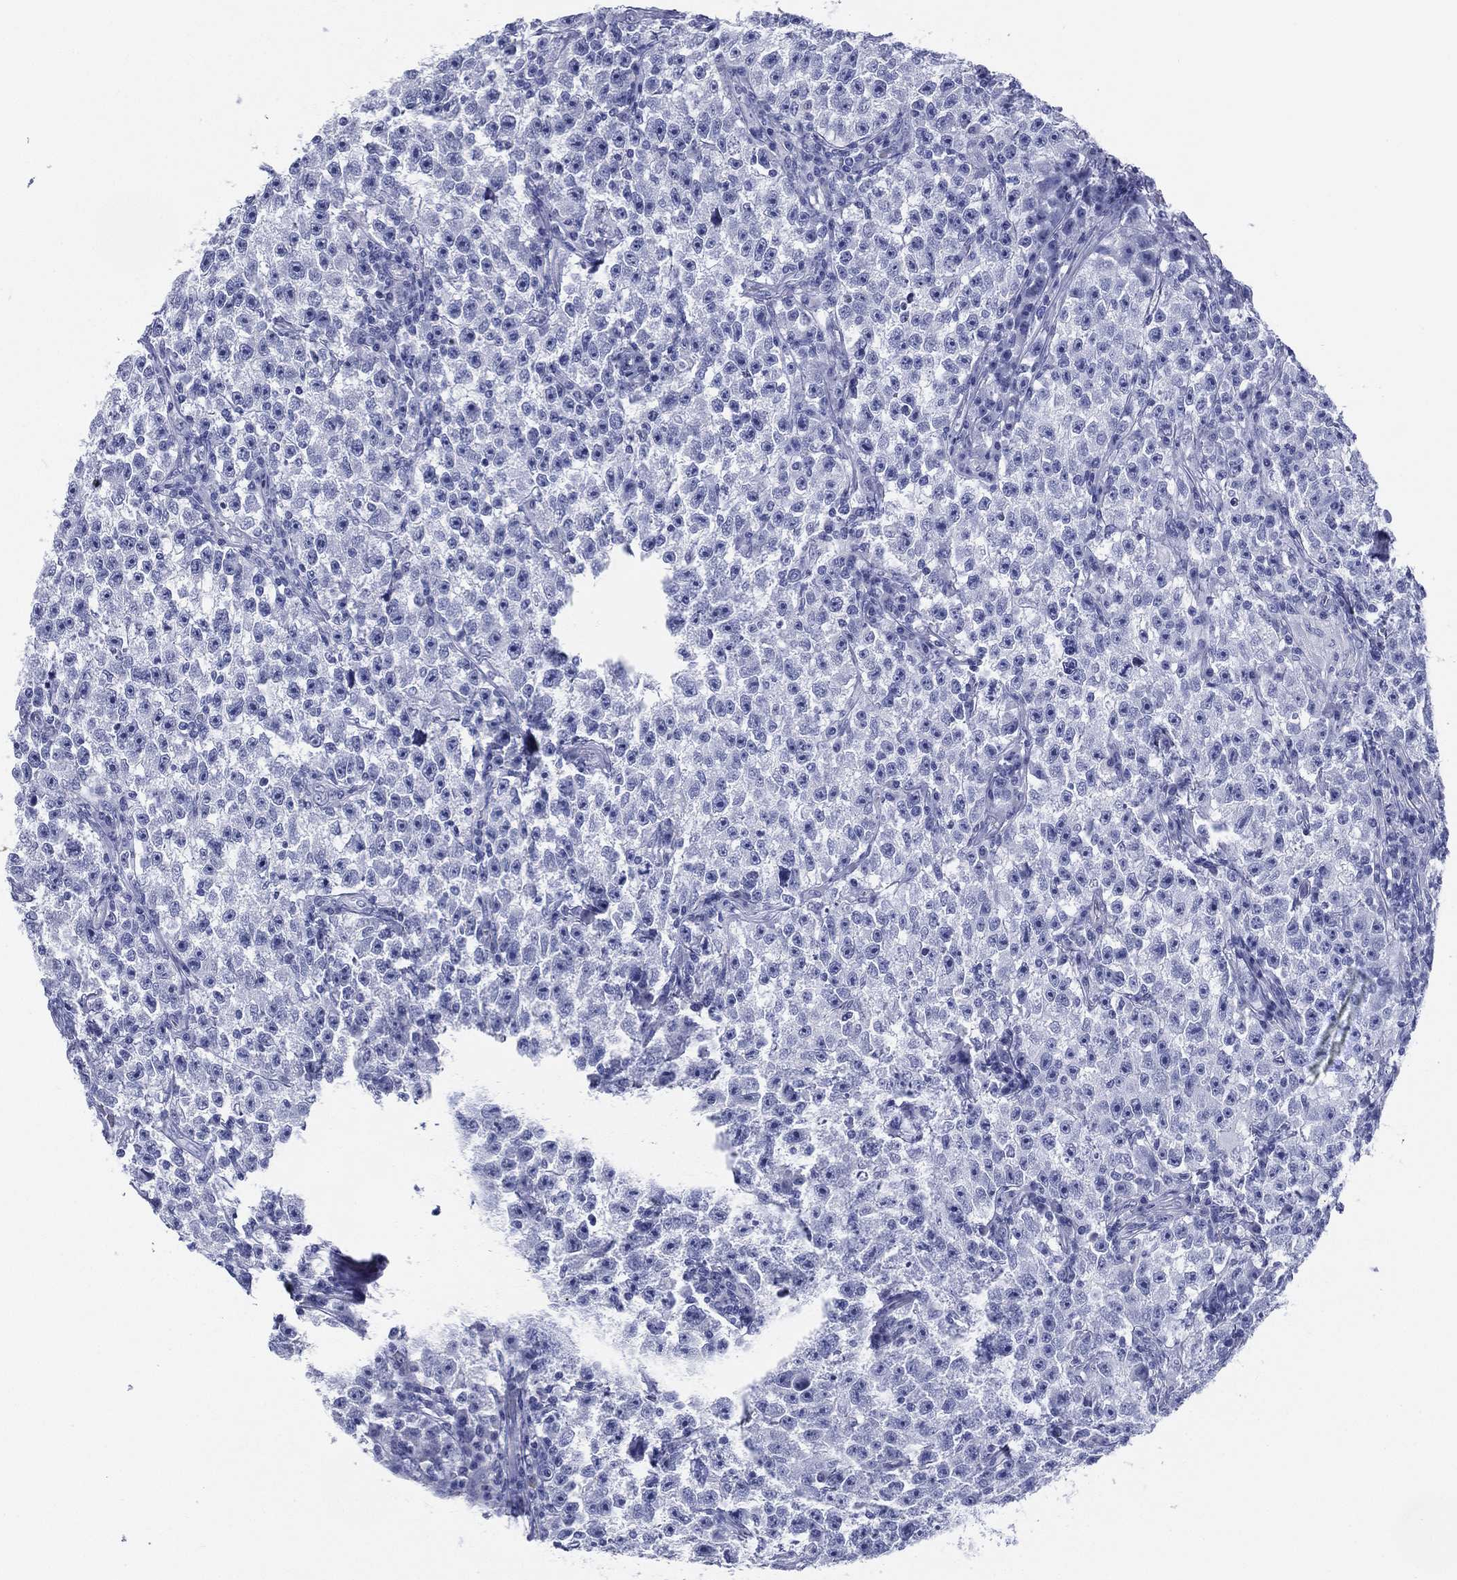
{"staining": {"intensity": "negative", "quantity": "none", "location": "none"}, "tissue": "testis cancer", "cell_type": "Tumor cells", "image_type": "cancer", "snomed": [{"axis": "morphology", "description": "Seminoma, NOS"}, {"axis": "topography", "description": "Testis"}], "caption": "DAB immunohistochemical staining of seminoma (testis) reveals no significant positivity in tumor cells.", "gene": "RSPH4A", "patient": {"sex": "male", "age": 22}}